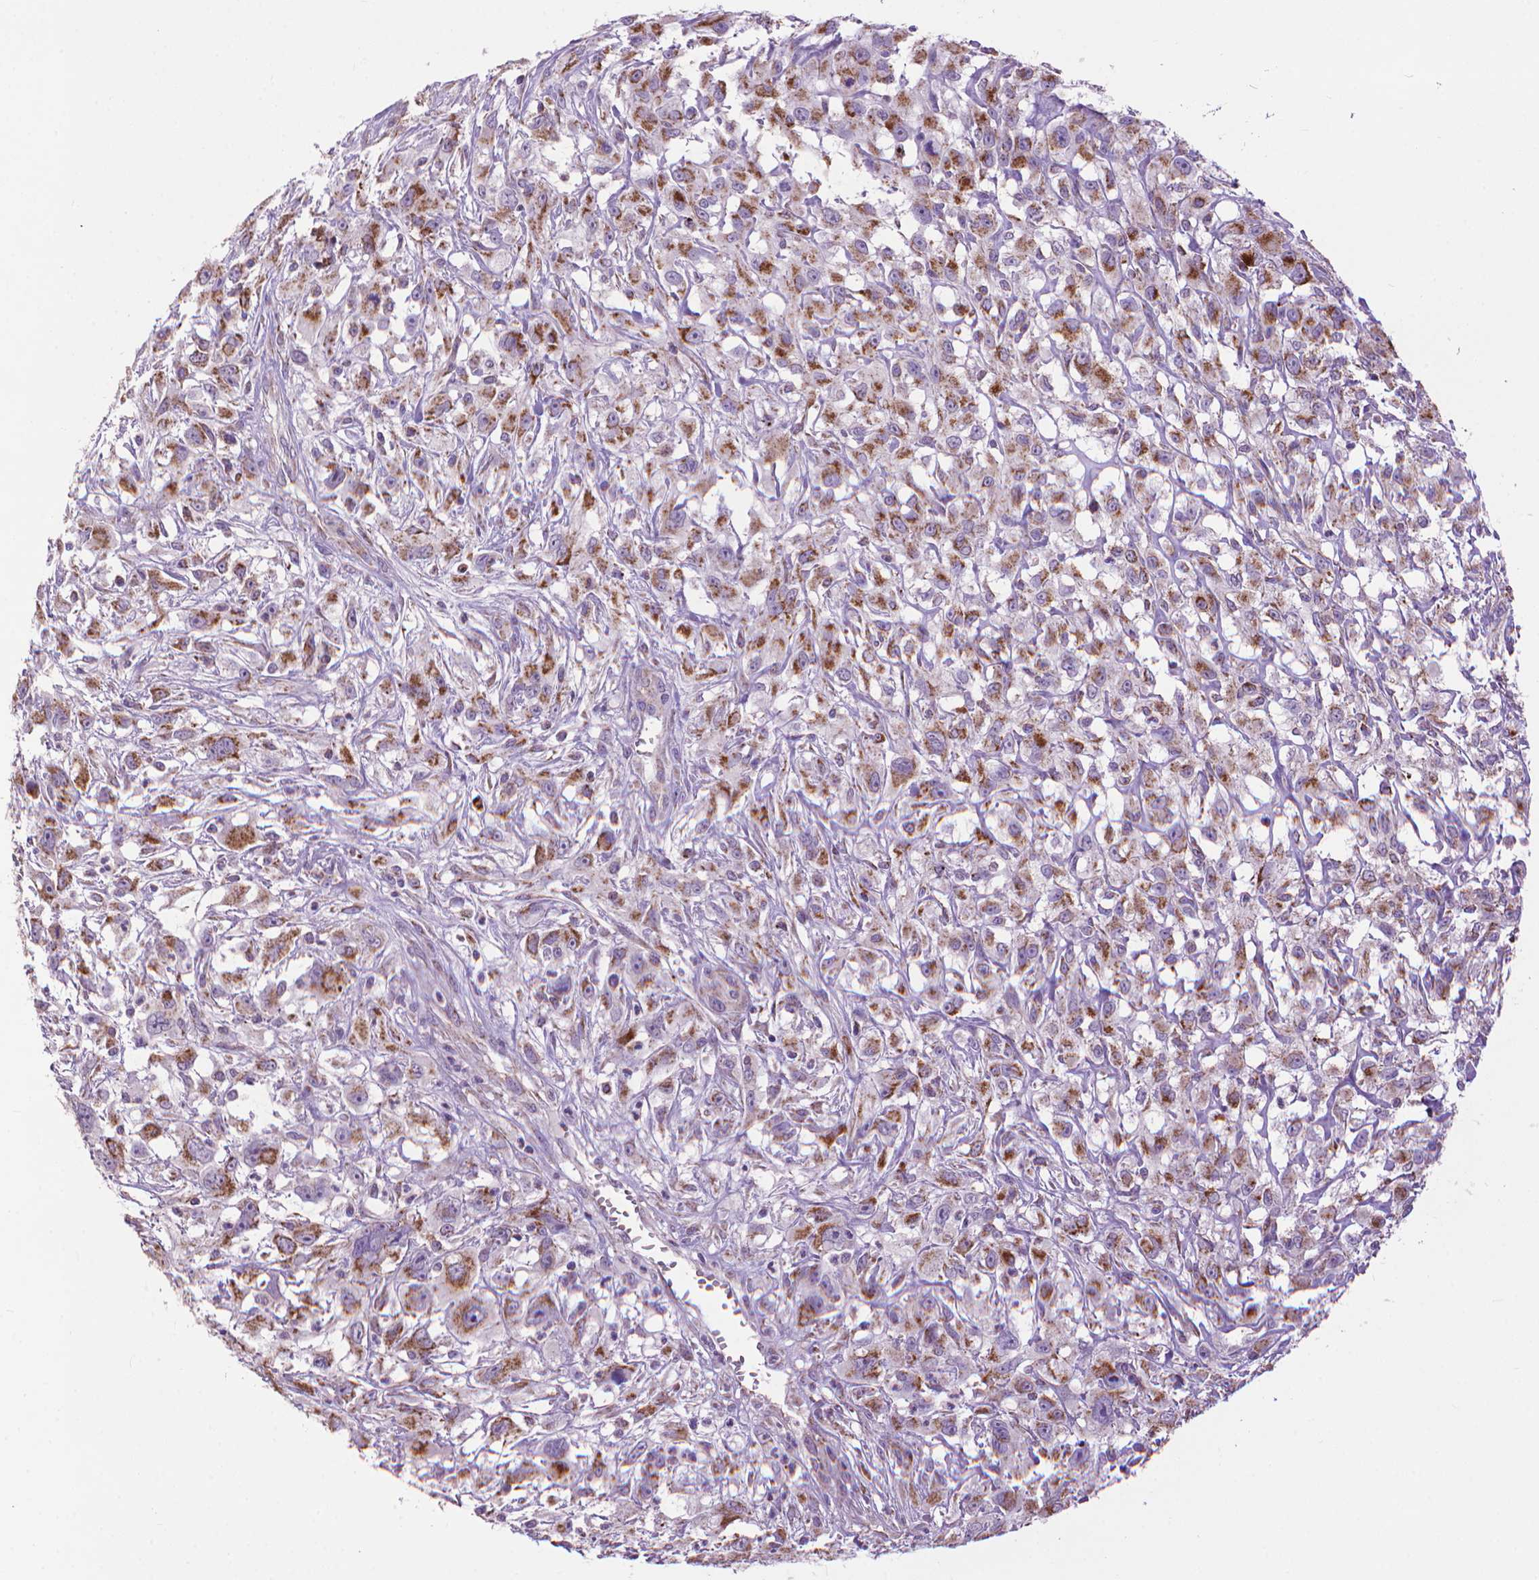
{"staining": {"intensity": "moderate", "quantity": ">75%", "location": "cytoplasmic/membranous"}, "tissue": "head and neck cancer", "cell_type": "Tumor cells", "image_type": "cancer", "snomed": [{"axis": "morphology", "description": "Squamous cell carcinoma, NOS"}, {"axis": "morphology", "description": "Squamous cell carcinoma, metastatic, NOS"}, {"axis": "topography", "description": "Oral tissue"}, {"axis": "topography", "description": "Head-Neck"}], "caption": "IHC of human head and neck metastatic squamous cell carcinoma reveals medium levels of moderate cytoplasmic/membranous expression in approximately >75% of tumor cells.", "gene": "VDAC1", "patient": {"sex": "female", "age": 85}}